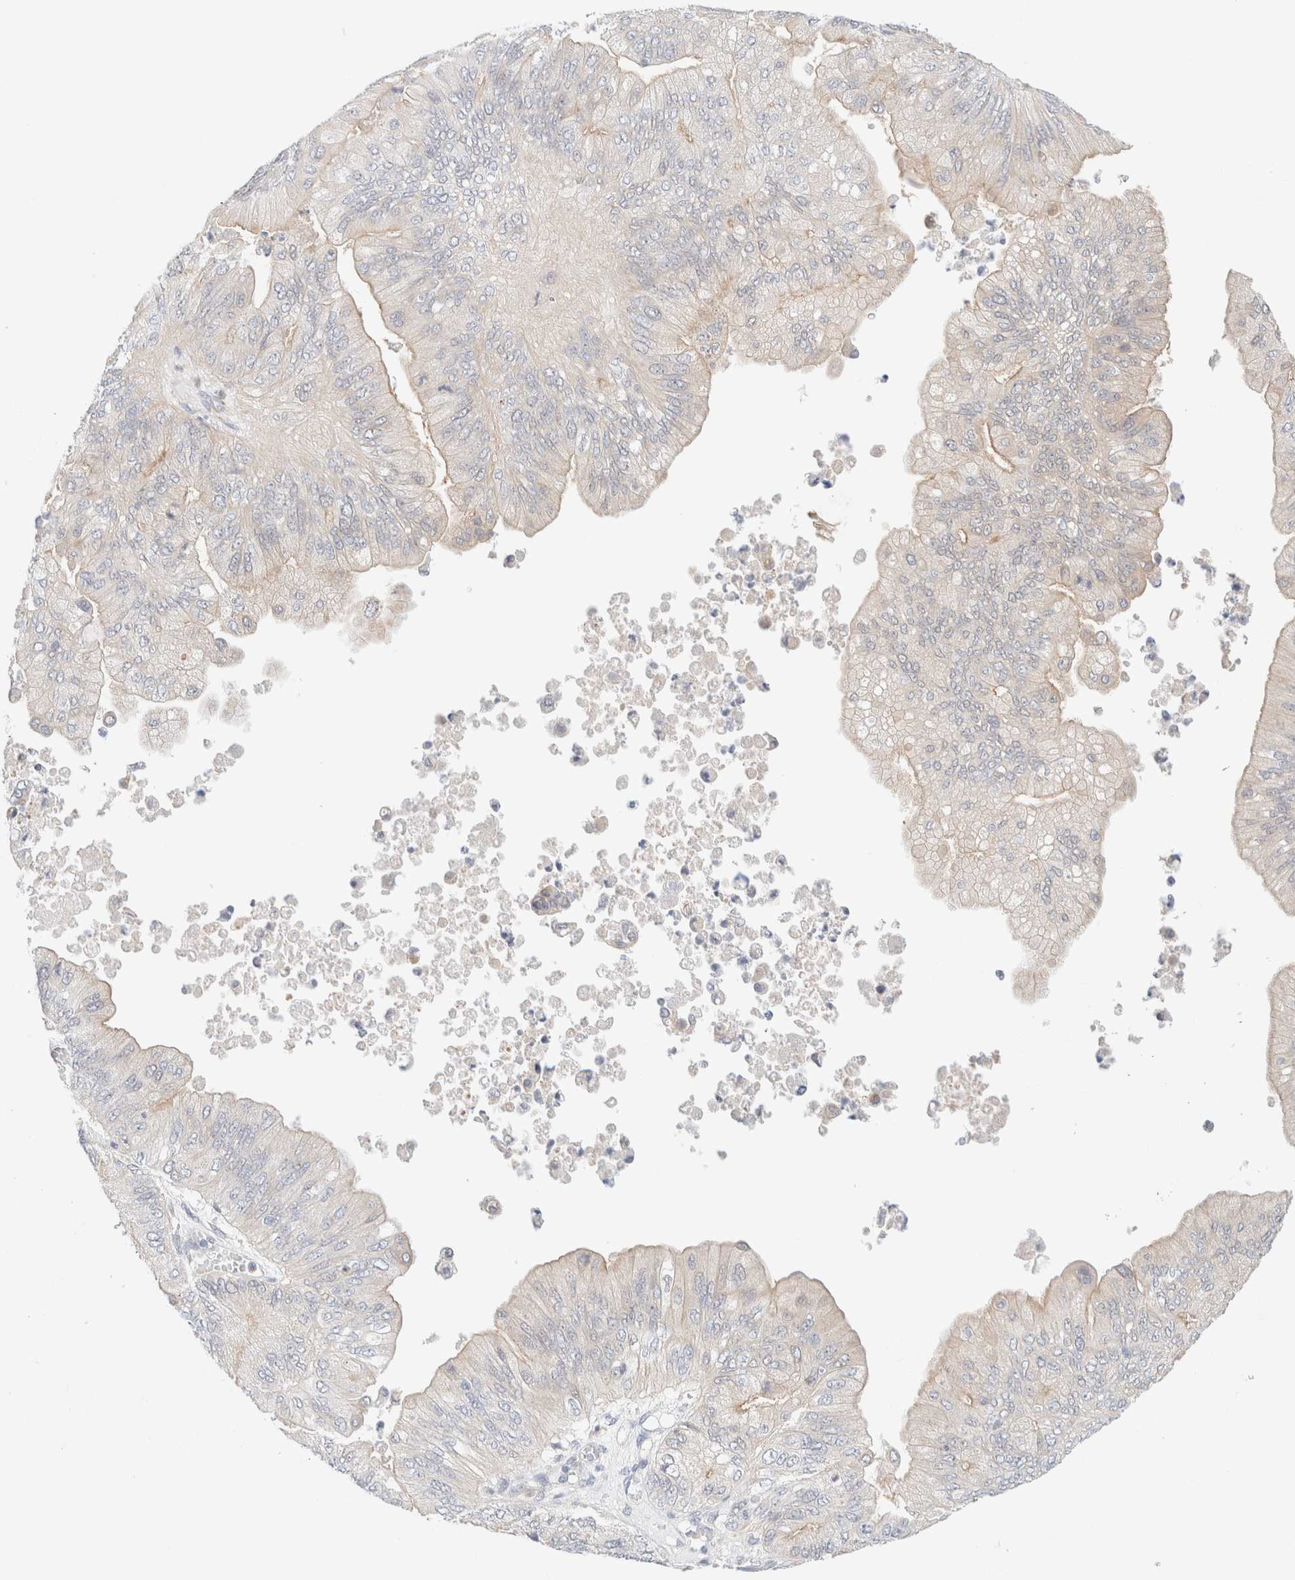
{"staining": {"intensity": "weak", "quantity": "<25%", "location": "cytoplasmic/membranous"}, "tissue": "ovarian cancer", "cell_type": "Tumor cells", "image_type": "cancer", "snomed": [{"axis": "morphology", "description": "Cystadenocarcinoma, mucinous, NOS"}, {"axis": "topography", "description": "Ovary"}], "caption": "An immunohistochemistry image of ovarian mucinous cystadenocarcinoma is shown. There is no staining in tumor cells of ovarian mucinous cystadenocarcinoma. The staining was performed using DAB (3,3'-diaminobenzidine) to visualize the protein expression in brown, while the nuclei were stained in blue with hematoxylin (Magnification: 20x).", "gene": "UNC13B", "patient": {"sex": "female", "age": 61}}